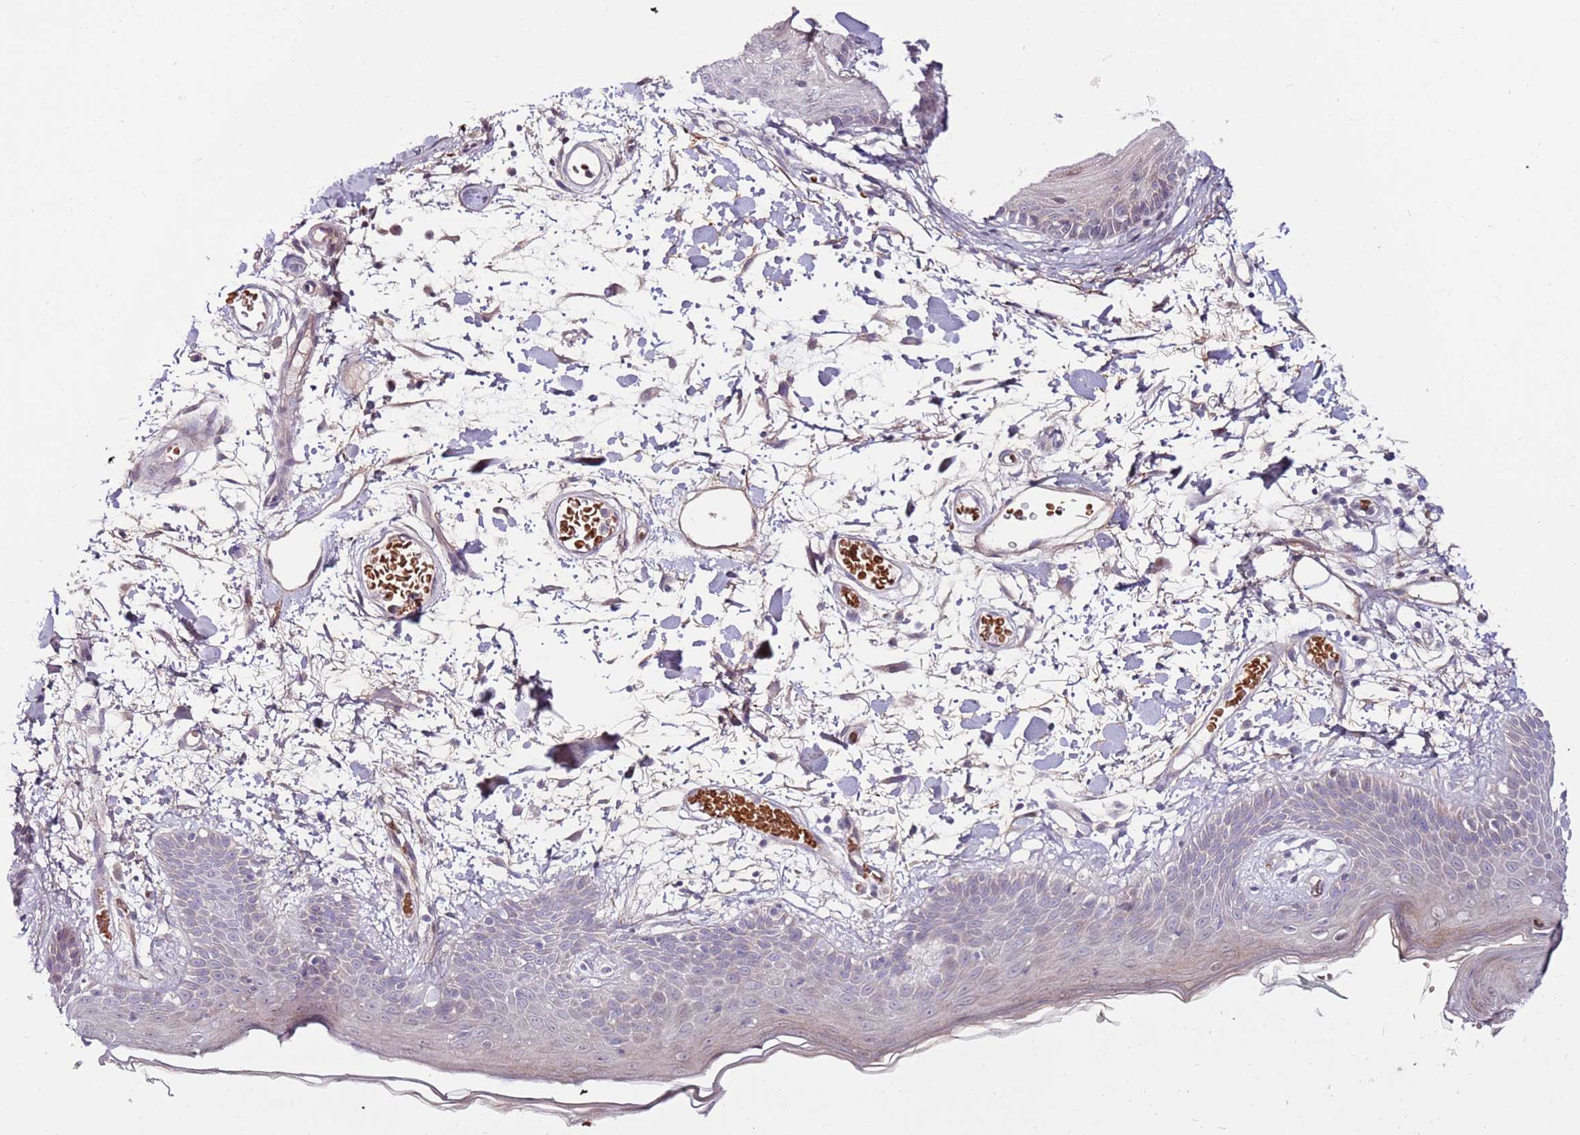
{"staining": {"intensity": "weak", "quantity": "25%-75%", "location": "cytoplasmic/membranous"}, "tissue": "skin", "cell_type": "Fibroblasts", "image_type": "normal", "snomed": [{"axis": "morphology", "description": "Normal tissue, NOS"}, {"axis": "topography", "description": "Skin"}], "caption": "A brown stain highlights weak cytoplasmic/membranous expression of a protein in fibroblasts of normal skin. Using DAB (brown) and hematoxylin (blue) stains, captured at high magnification using brightfield microscopy.", "gene": "MTG2", "patient": {"sex": "male", "age": 79}}